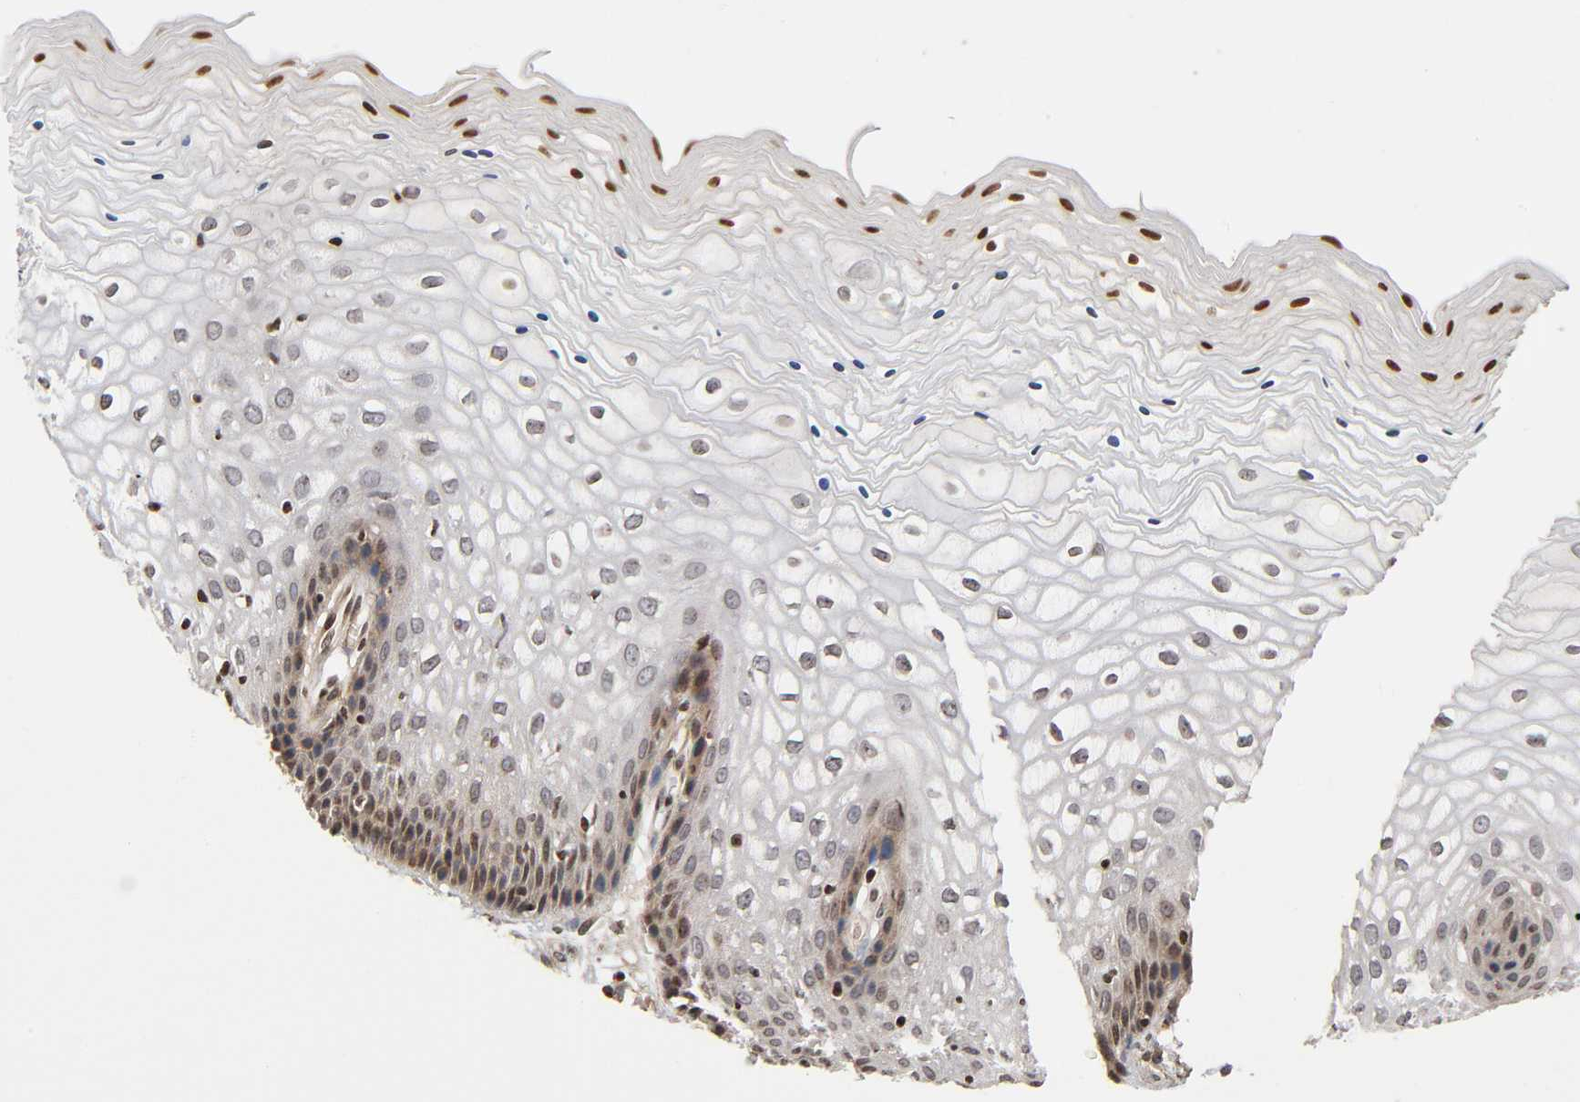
{"staining": {"intensity": "moderate", "quantity": "<25%", "location": "cytoplasmic/membranous,nuclear"}, "tissue": "vagina", "cell_type": "Squamous epithelial cells", "image_type": "normal", "snomed": [{"axis": "morphology", "description": "Normal tissue, NOS"}, {"axis": "topography", "description": "Vagina"}], "caption": "Human vagina stained for a protein (brown) displays moderate cytoplasmic/membranous,nuclear positive positivity in about <25% of squamous epithelial cells.", "gene": "ITGAV", "patient": {"sex": "female", "age": 34}}